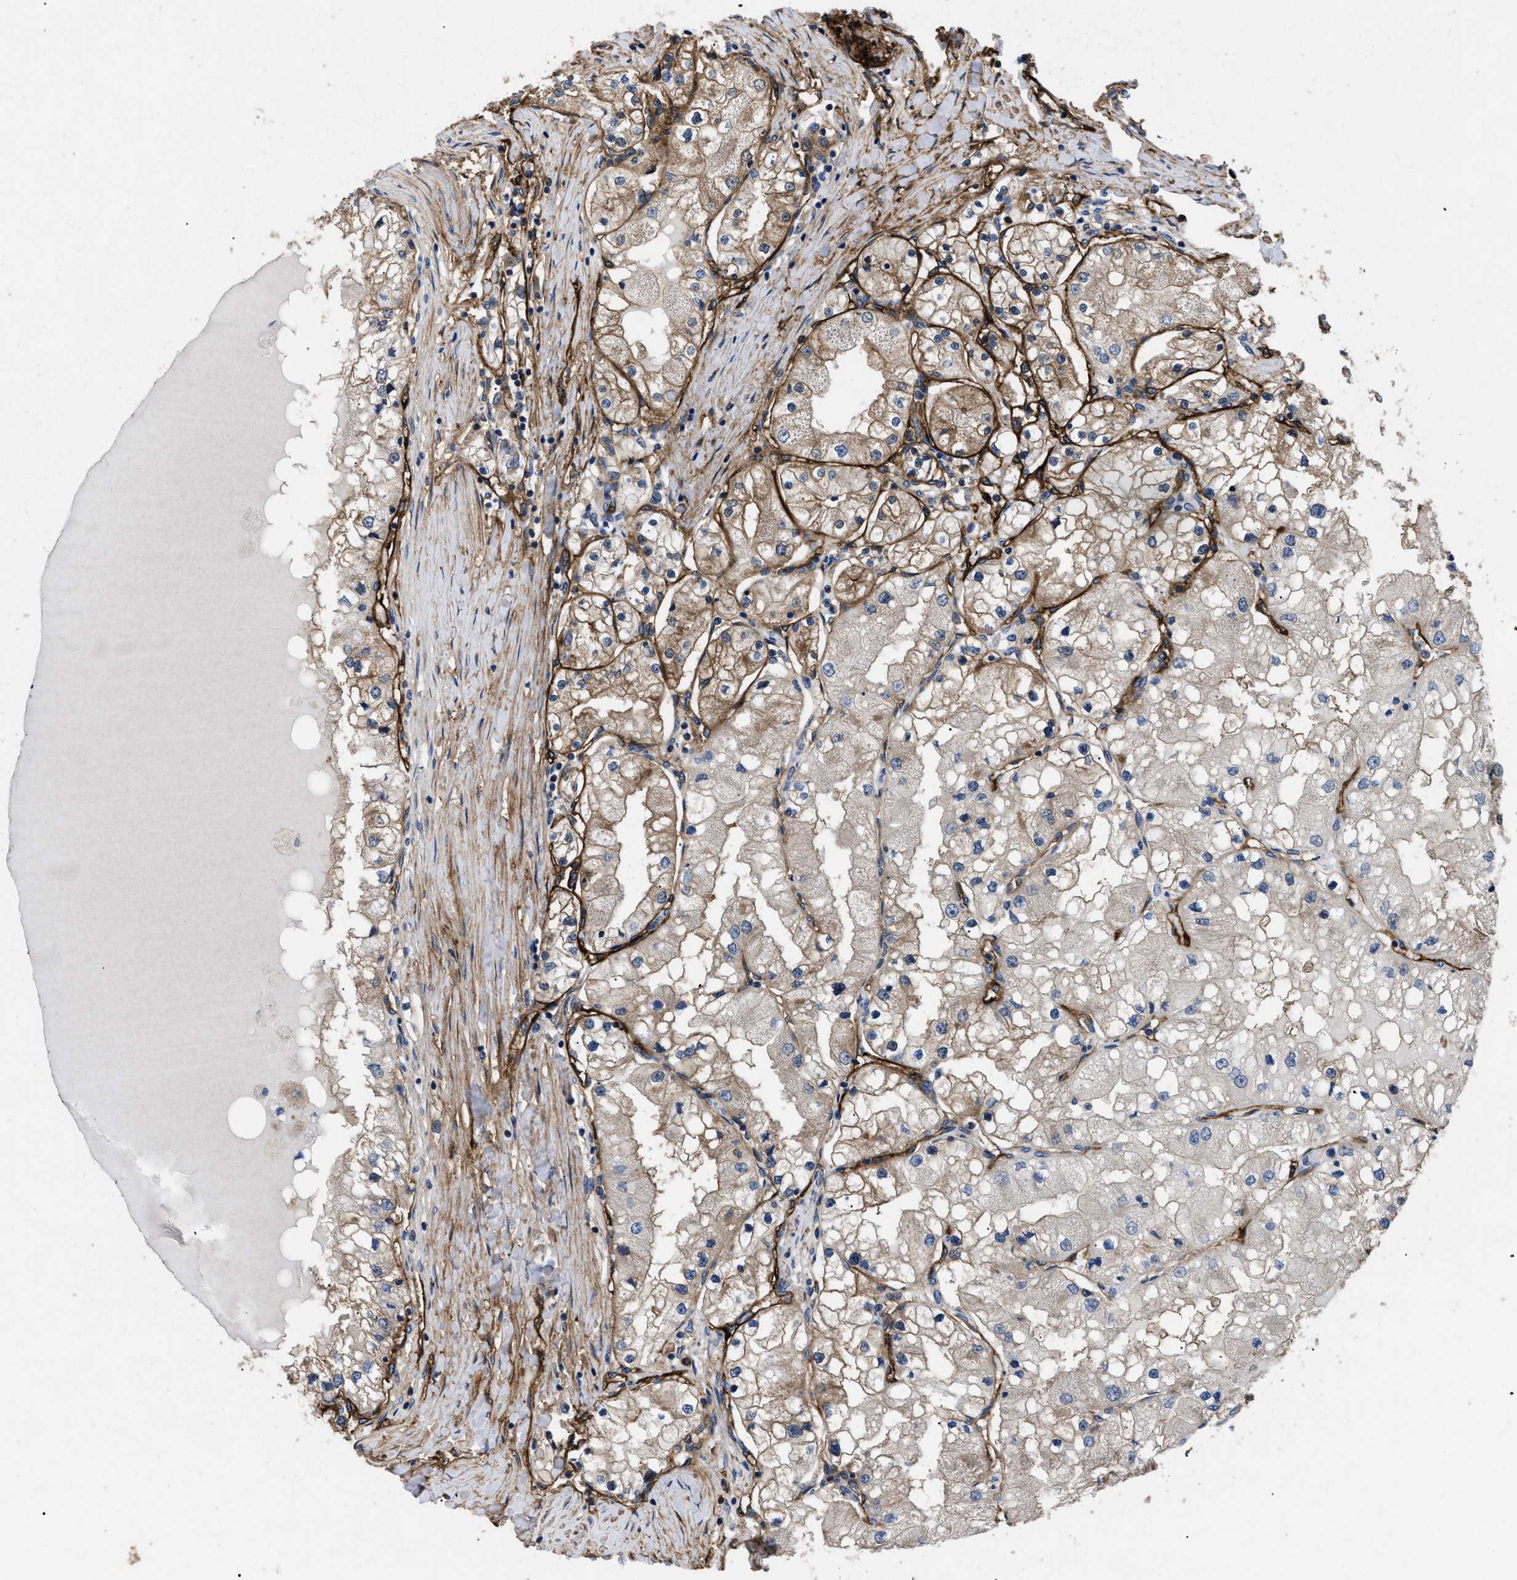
{"staining": {"intensity": "weak", "quantity": "25%-75%", "location": "cytoplasmic/membranous"}, "tissue": "renal cancer", "cell_type": "Tumor cells", "image_type": "cancer", "snomed": [{"axis": "morphology", "description": "Adenocarcinoma, NOS"}, {"axis": "topography", "description": "Kidney"}], "caption": "Immunohistochemistry histopathology image of neoplastic tissue: adenocarcinoma (renal) stained using immunohistochemistry (IHC) exhibits low levels of weak protein expression localized specifically in the cytoplasmic/membranous of tumor cells, appearing as a cytoplasmic/membranous brown color.", "gene": "NT5E", "patient": {"sex": "male", "age": 68}}